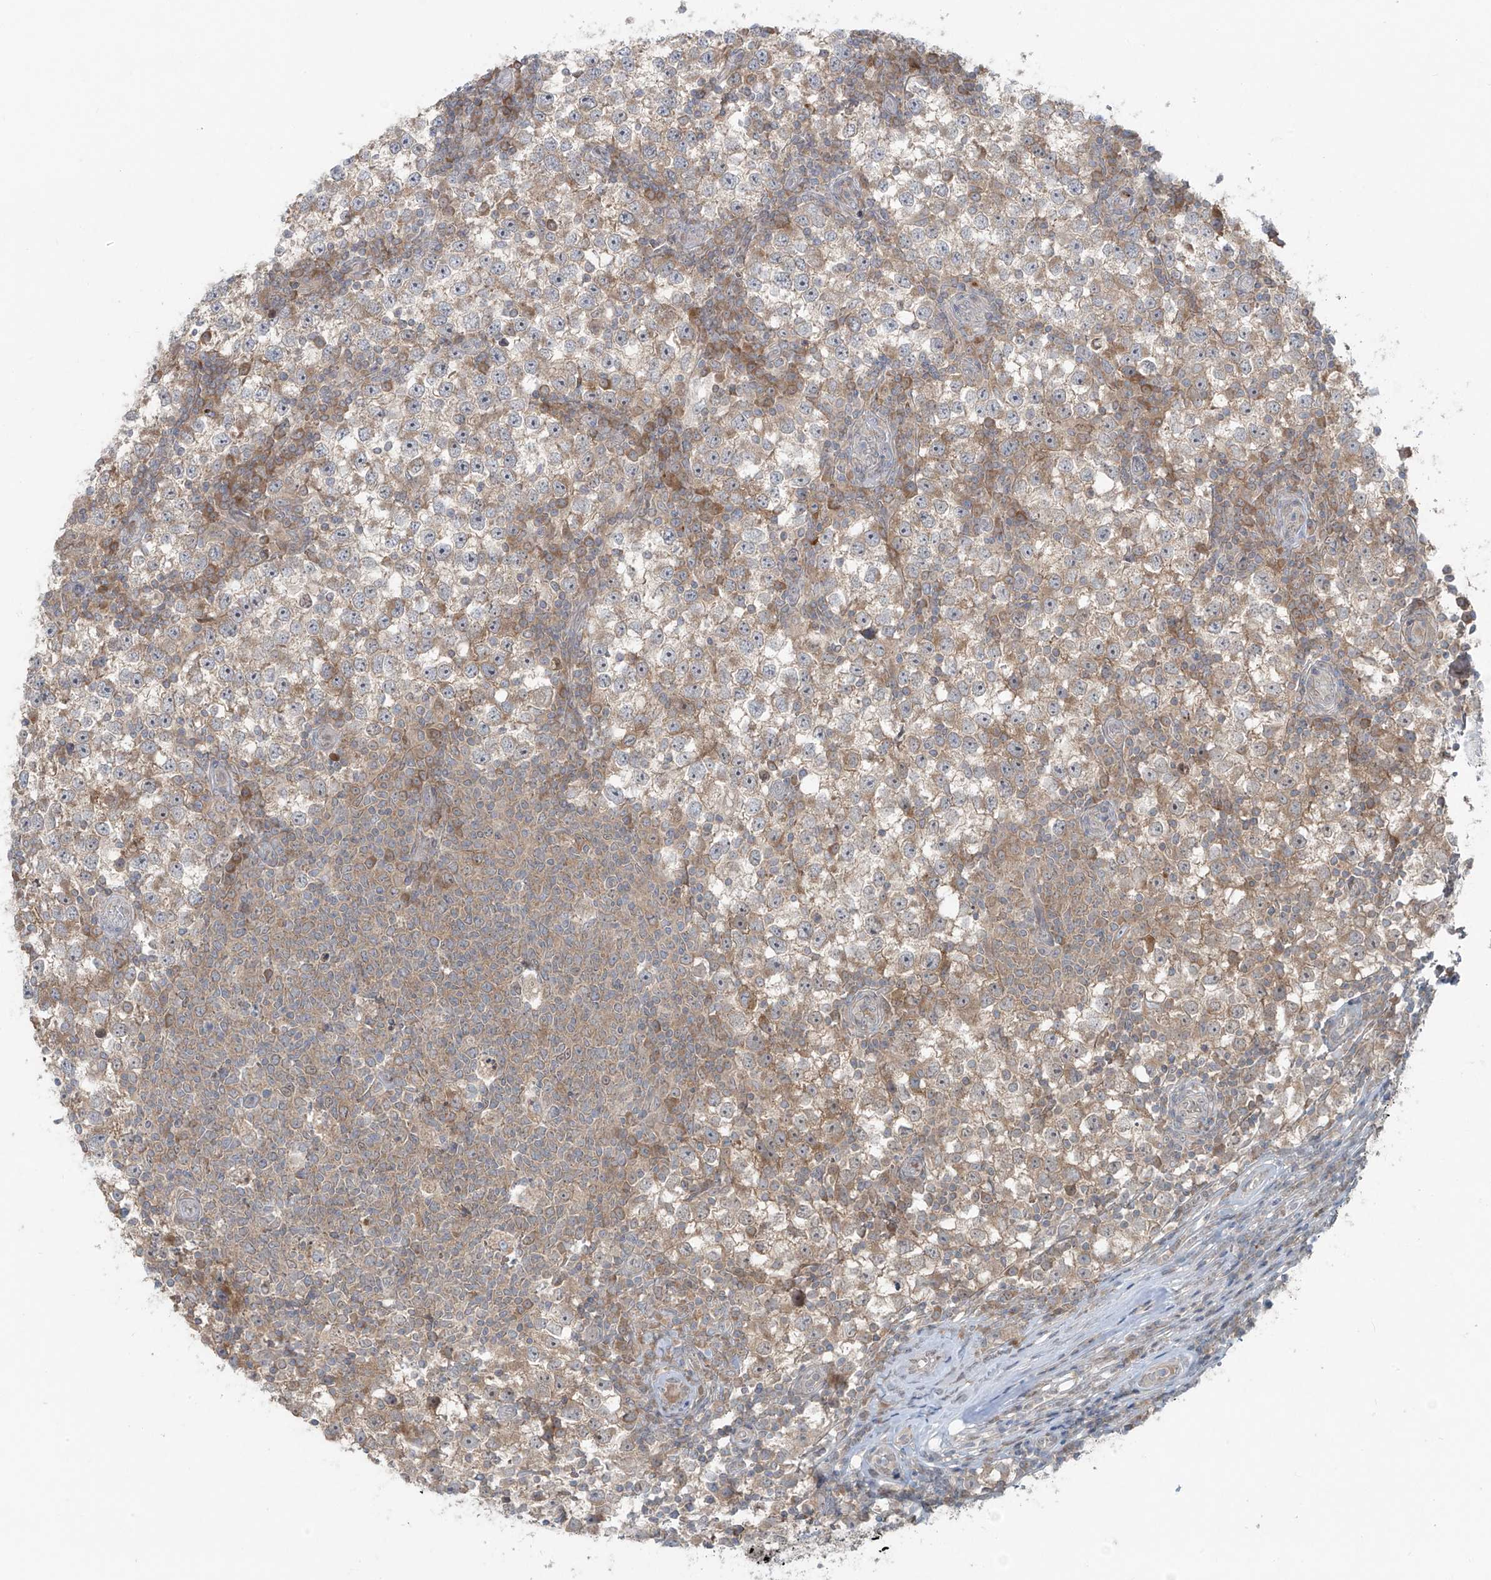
{"staining": {"intensity": "weak", "quantity": ">75%", "location": "cytoplasmic/membranous"}, "tissue": "testis cancer", "cell_type": "Tumor cells", "image_type": "cancer", "snomed": [{"axis": "morphology", "description": "Seminoma, NOS"}, {"axis": "topography", "description": "Testis"}], "caption": "Immunohistochemical staining of human testis seminoma shows weak cytoplasmic/membranous protein positivity in about >75% of tumor cells. Immunohistochemistry stains the protein in brown and the nuclei are stained blue.", "gene": "PPAT", "patient": {"sex": "male", "age": 65}}